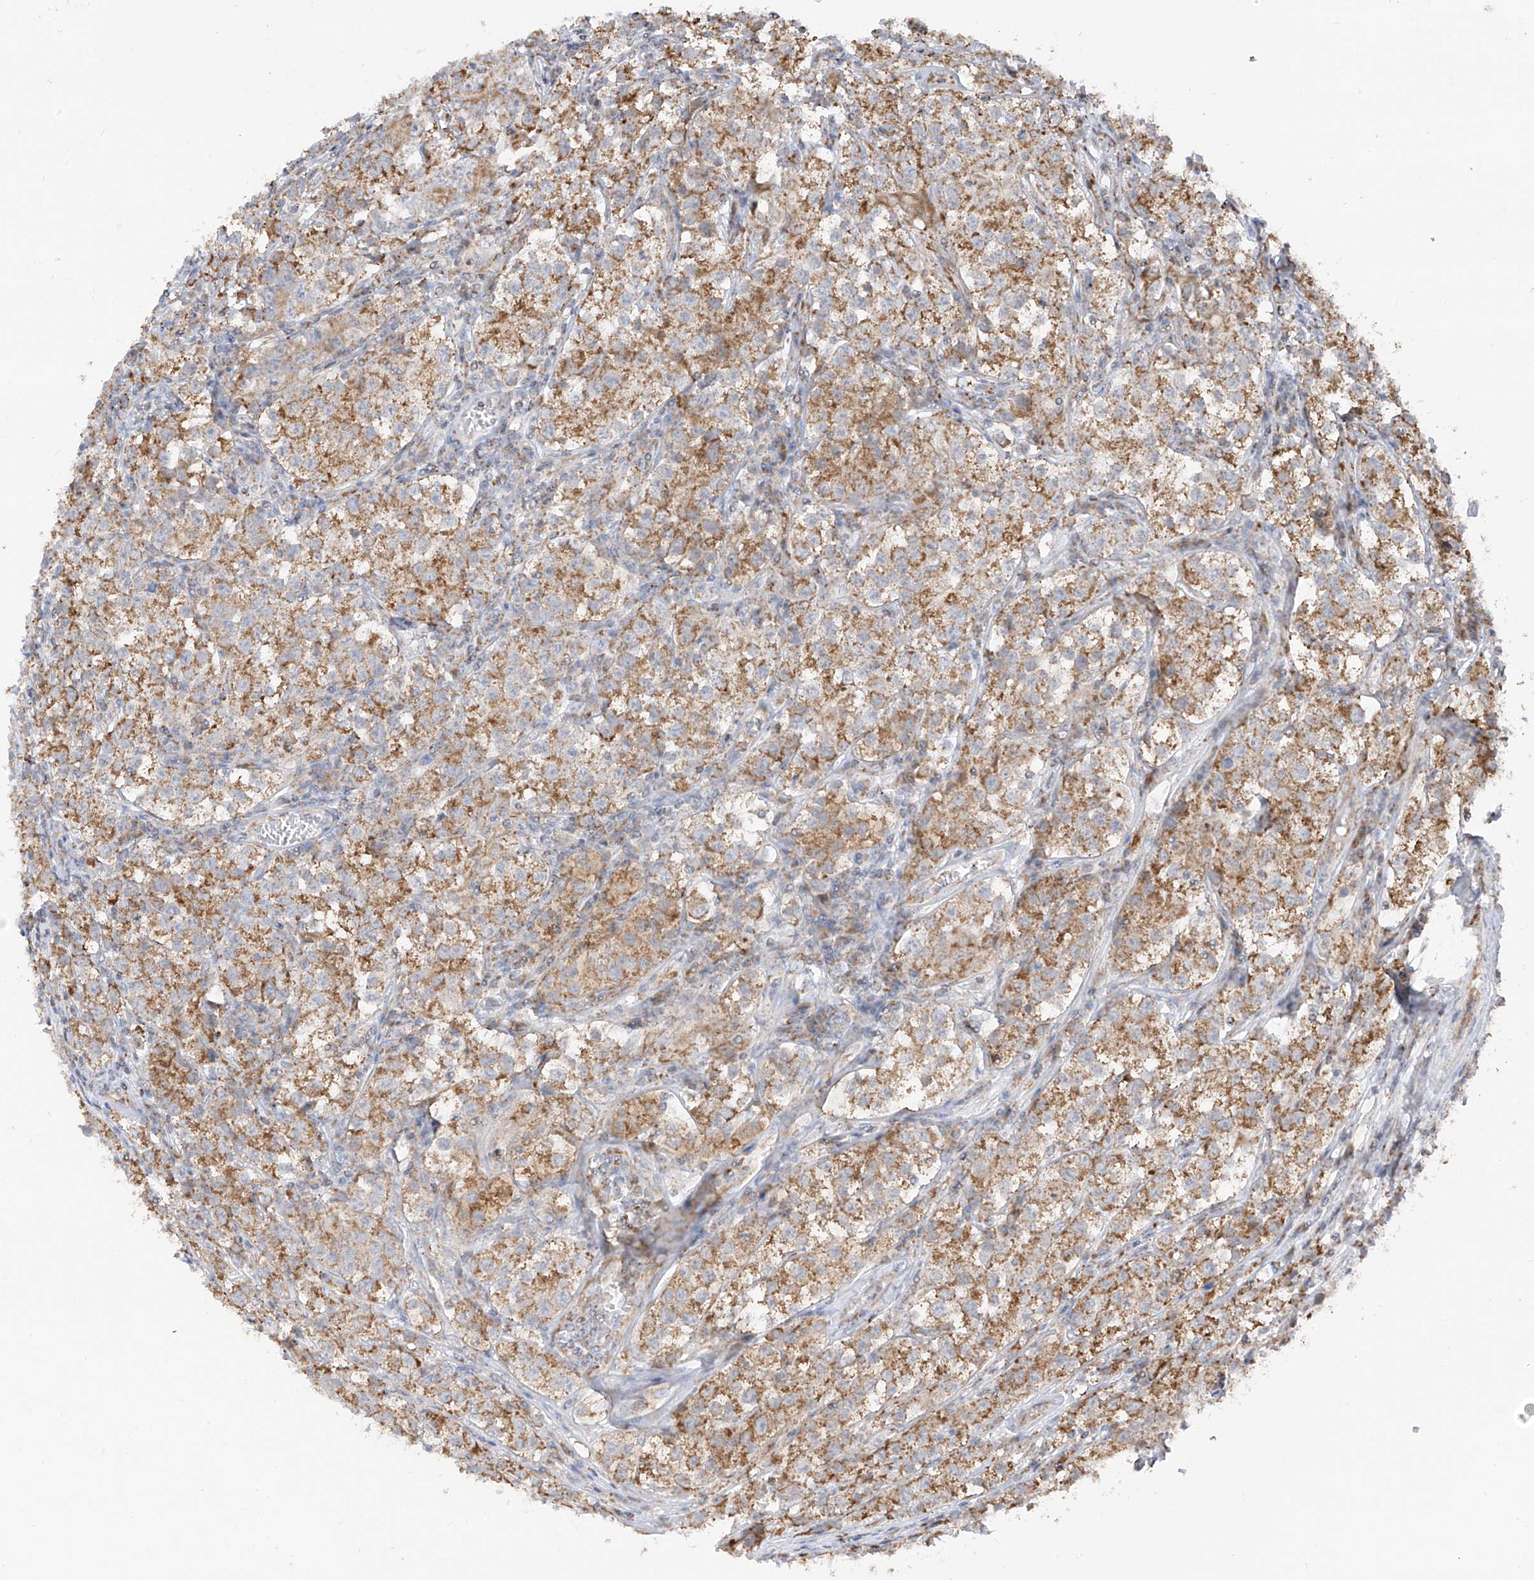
{"staining": {"intensity": "moderate", "quantity": ">75%", "location": "cytoplasmic/membranous"}, "tissue": "testis cancer", "cell_type": "Tumor cells", "image_type": "cancer", "snomed": [{"axis": "morphology", "description": "Seminoma, NOS"}, {"axis": "morphology", "description": "Carcinoma, Embryonal, NOS"}, {"axis": "topography", "description": "Testis"}], "caption": "This histopathology image shows immunohistochemistry (IHC) staining of seminoma (testis), with medium moderate cytoplasmic/membranous expression in about >75% of tumor cells.", "gene": "ETHE1", "patient": {"sex": "male", "age": 43}}